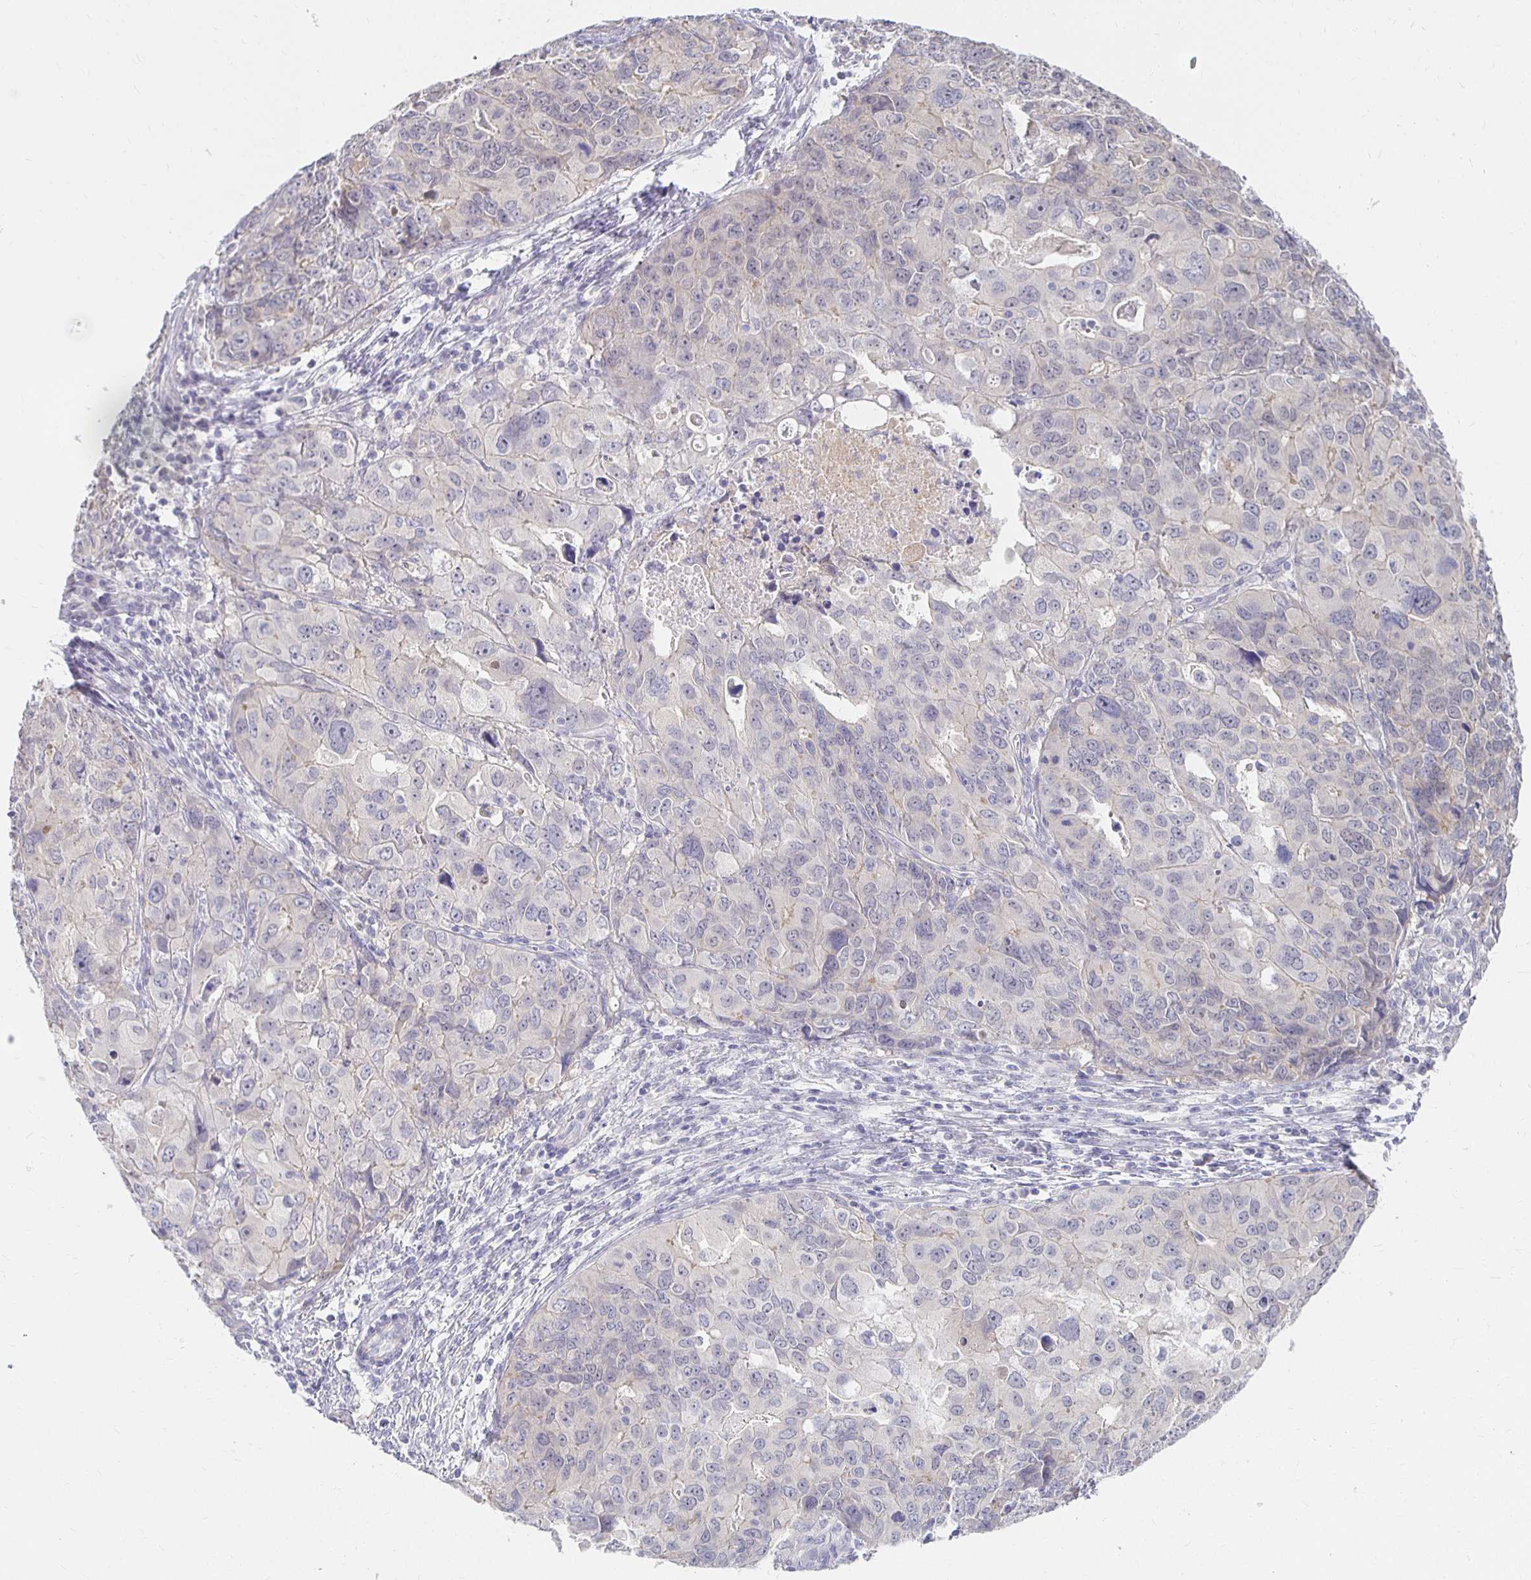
{"staining": {"intensity": "negative", "quantity": "none", "location": "none"}, "tissue": "endometrial cancer", "cell_type": "Tumor cells", "image_type": "cancer", "snomed": [{"axis": "morphology", "description": "Adenocarcinoma, NOS"}, {"axis": "topography", "description": "Uterus"}], "caption": "Immunohistochemical staining of endometrial cancer shows no significant positivity in tumor cells.", "gene": "FKRP", "patient": {"sex": "female", "age": 79}}